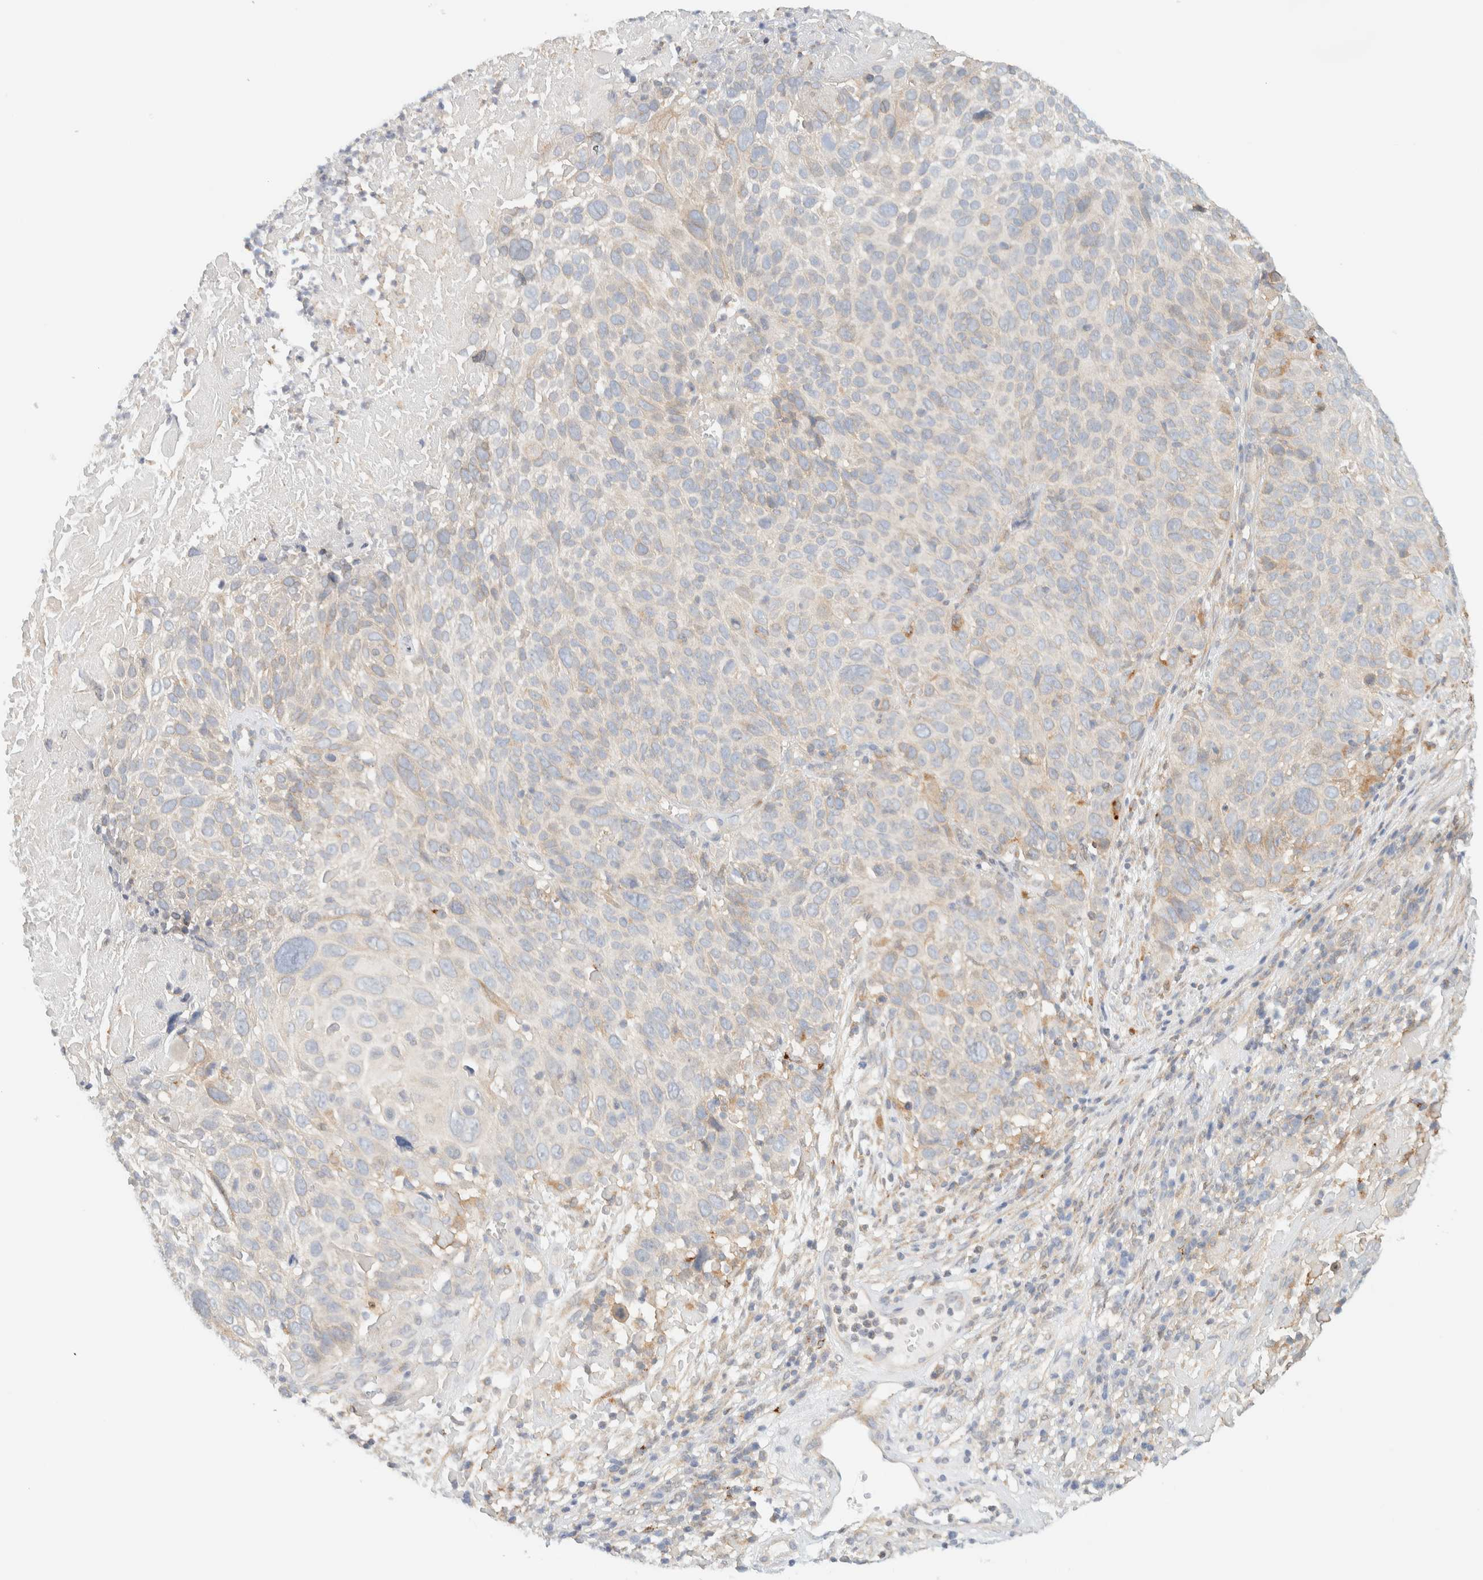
{"staining": {"intensity": "weak", "quantity": "<25%", "location": "cytoplasmic/membranous"}, "tissue": "cervical cancer", "cell_type": "Tumor cells", "image_type": "cancer", "snomed": [{"axis": "morphology", "description": "Squamous cell carcinoma, NOS"}, {"axis": "topography", "description": "Cervix"}], "caption": "The photomicrograph reveals no significant expression in tumor cells of cervical cancer (squamous cell carcinoma). The staining is performed using DAB brown chromogen with nuclei counter-stained in using hematoxylin.", "gene": "NT5C", "patient": {"sex": "female", "age": 74}}